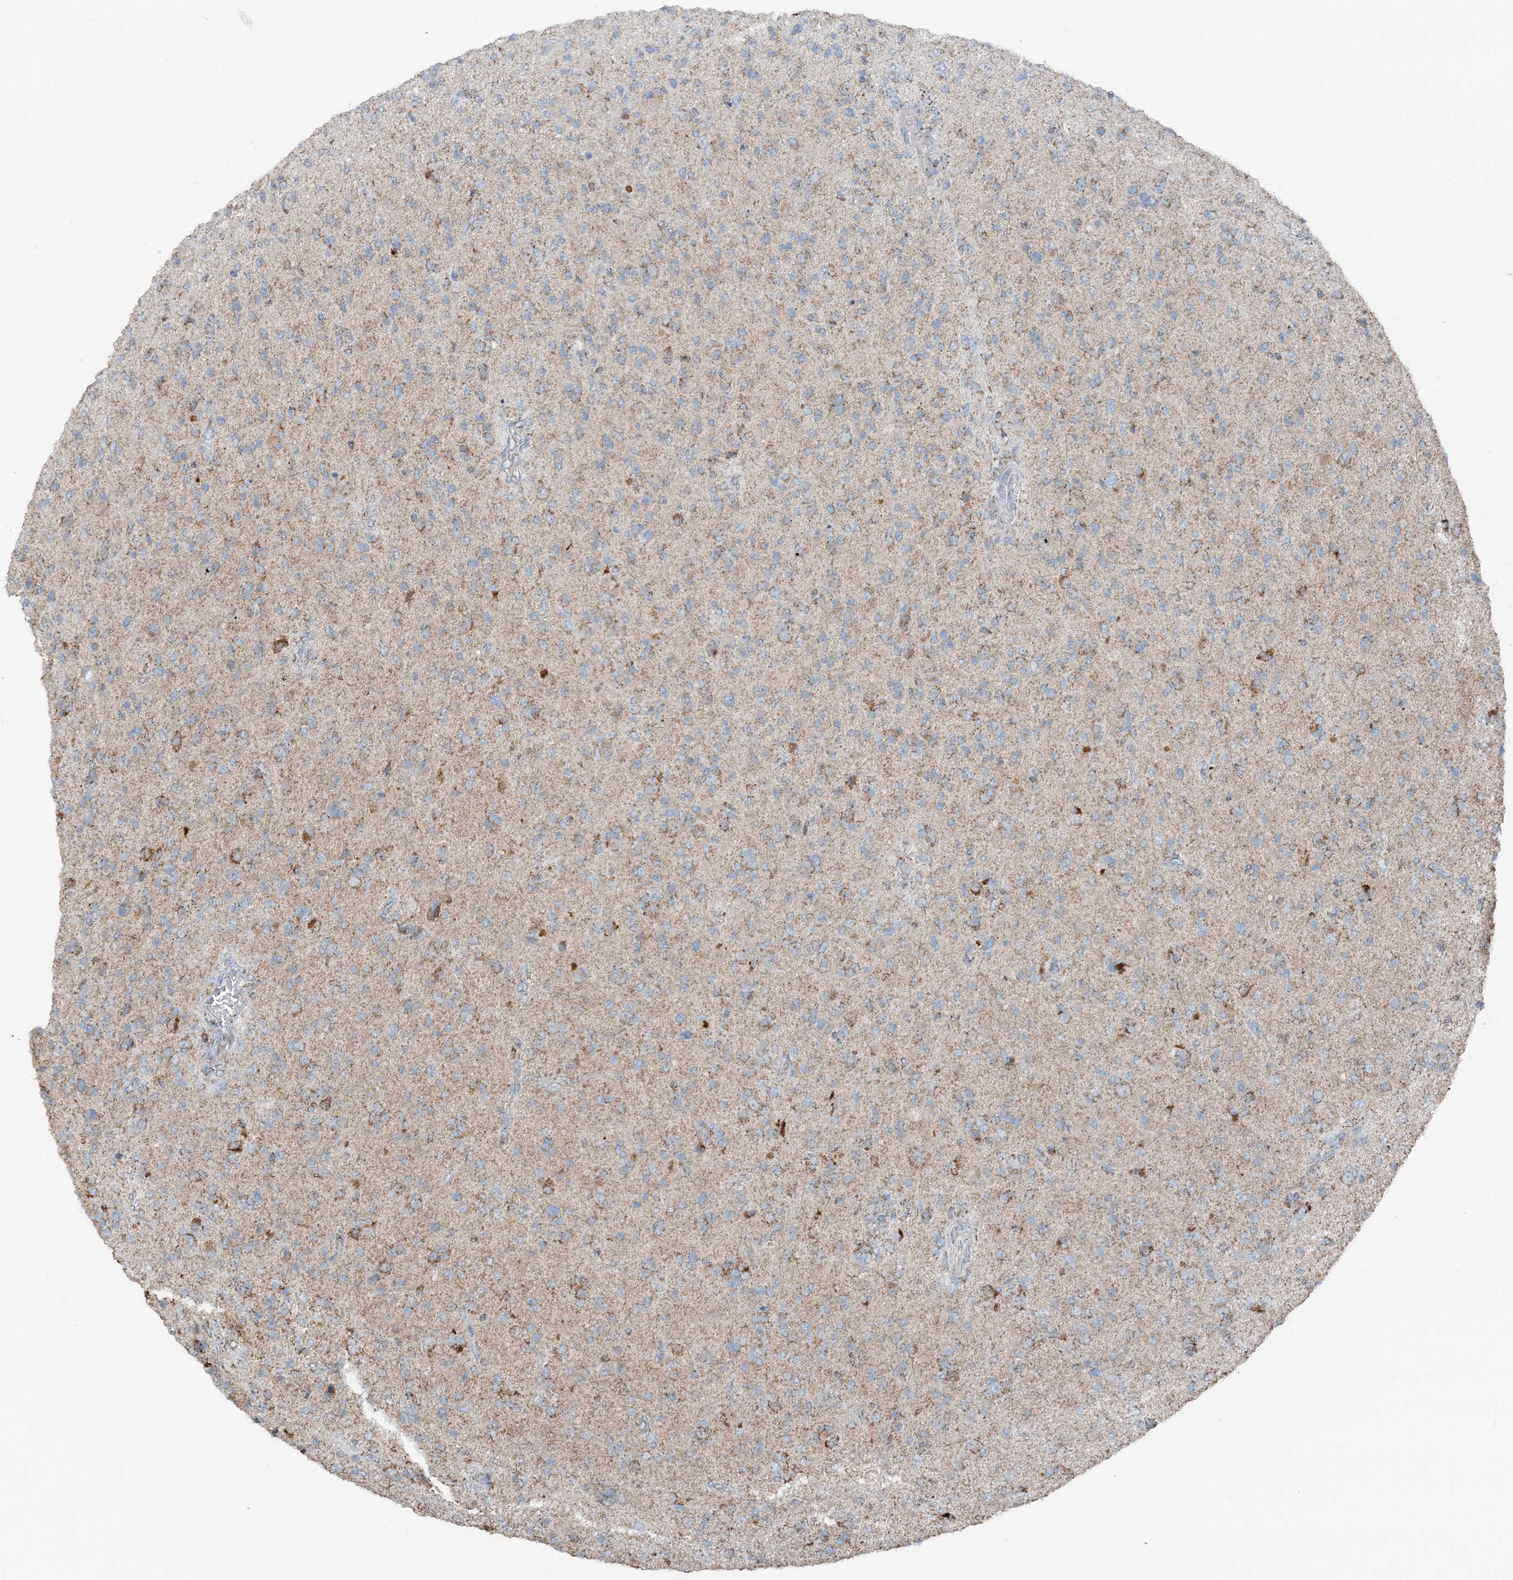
{"staining": {"intensity": "weak", "quantity": ">75%", "location": "cytoplasmic/membranous"}, "tissue": "glioma", "cell_type": "Tumor cells", "image_type": "cancer", "snomed": [{"axis": "morphology", "description": "Glioma, malignant, High grade"}, {"axis": "topography", "description": "Brain"}], "caption": "Immunohistochemical staining of glioma shows low levels of weak cytoplasmic/membranous protein positivity in approximately >75% of tumor cells. Ihc stains the protein in brown and the nuclei are stained blue.", "gene": "SUCLG1", "patient": {"sex": "female", "age": 57}}